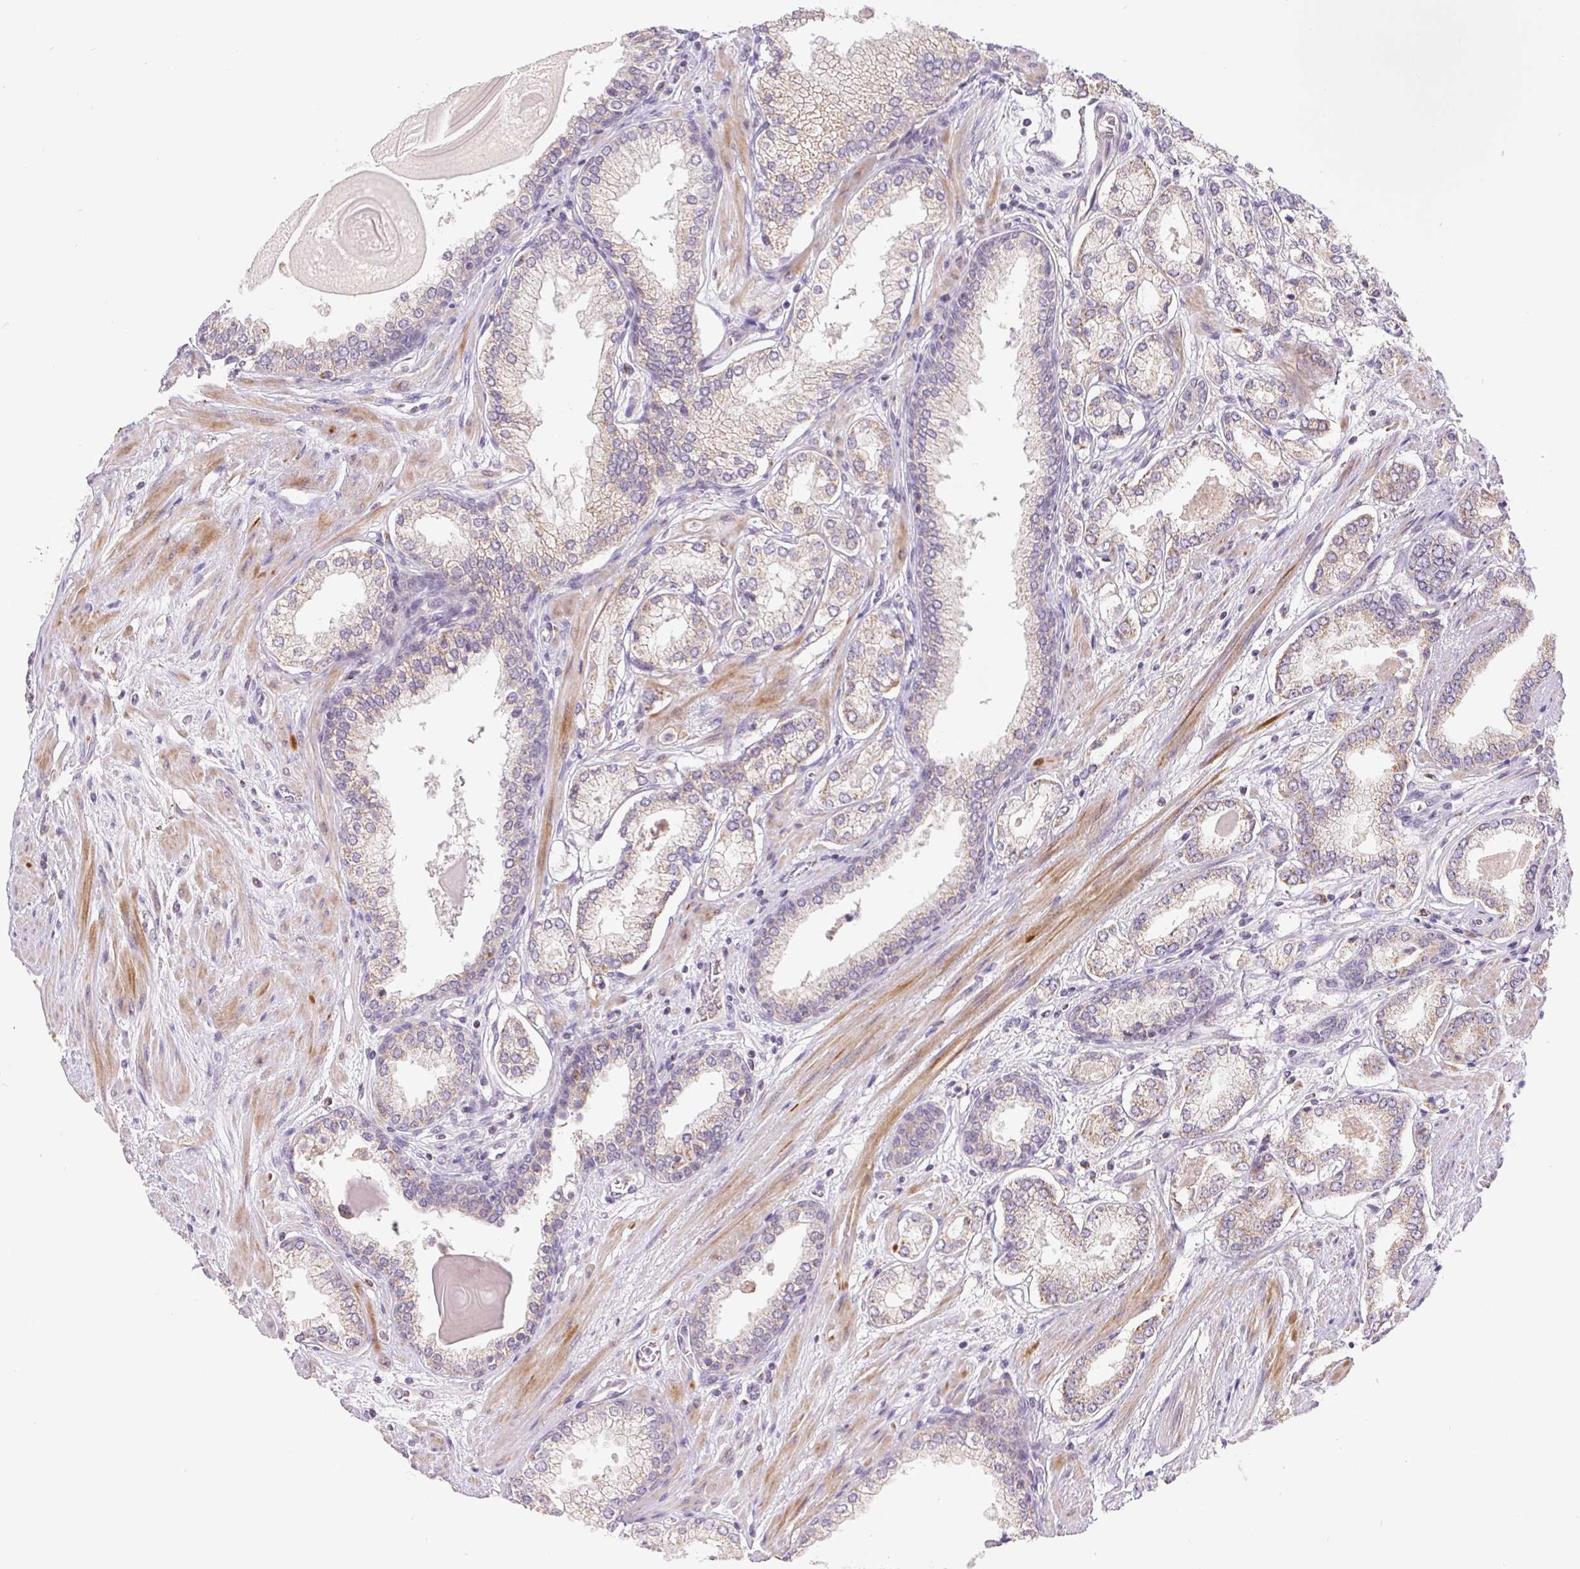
{"staining": {"intensity": "weak", "quantity": "25%-75%", "location": "cytoplasmic/membranous"}, "tissue": "prostate cancer", "cell_type": "Tumor cells", "image_type": "cancer", "snomed": [{"axis": "morphology", "description": "Adenocarcinoma, Low grade"}, {"axis": "topography", "description": "Prostate"}], "caption": "Prostate cancer (adenocarcinoma (low-grade)) stained for a protein (brown) reveals weak cytoplasmic/membranous positive positivity in approximately 25%-75% of tumor cells.", "gene": "EMC6", "patient": {"sex": "male", "age": 64}}